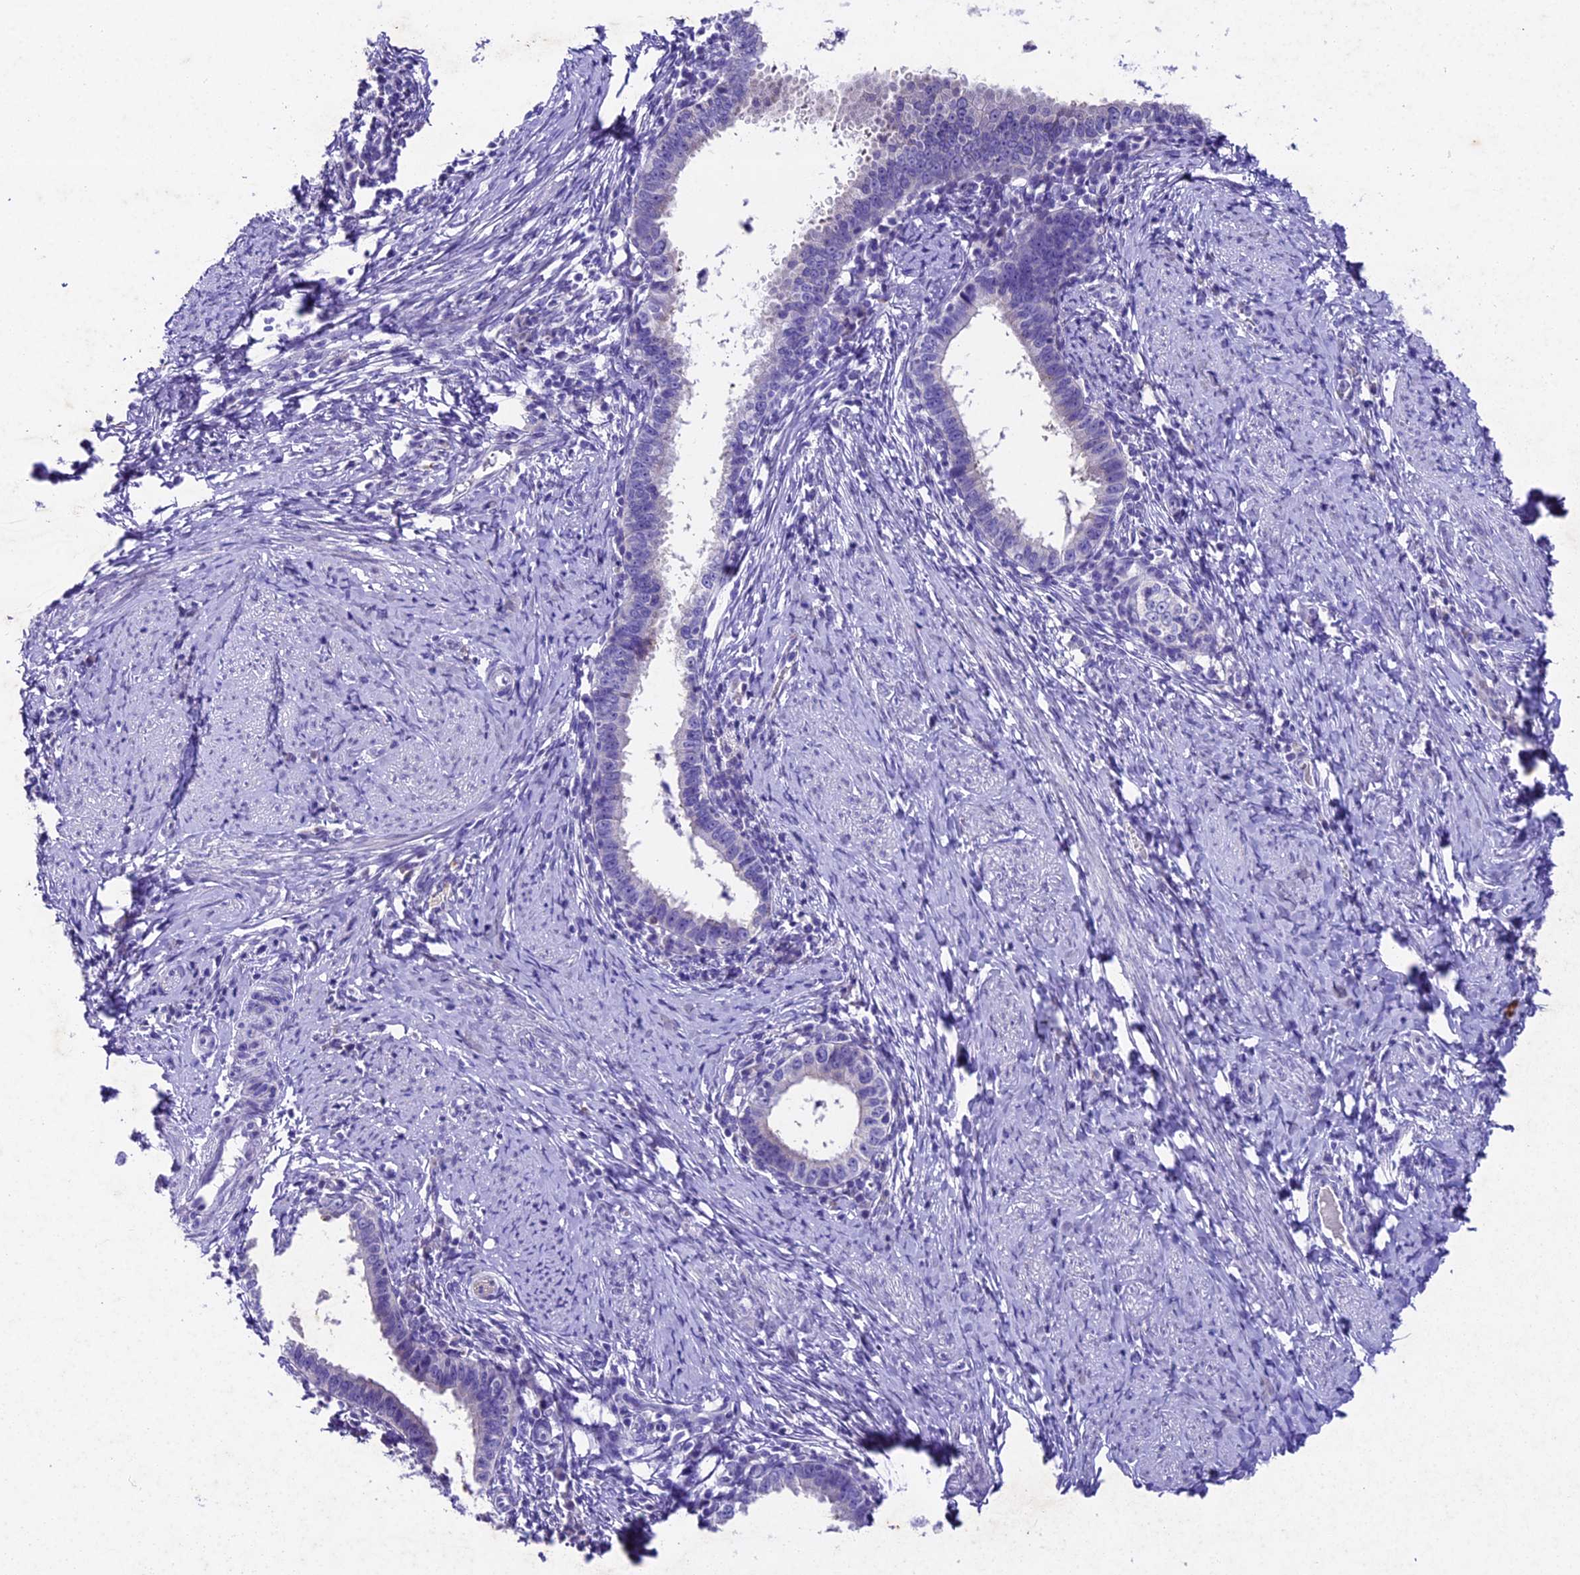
{"staining": {"intensity": "negative", "quantity": "none", "location": "none"}, "tissue": "cervical cancer", "cell_type": "Tumor cells", "image_type": "cancer", "snomed": [{"axis": "morphology", "description": "Adenocarcinoma, NOS"}, {"axis": "topography", "description": "Cervix"}], "caption": "Immunohistochemistry micrograph of neoplastic tissue: cervical adenocarcinoma stained with DAB demonstrates no significant protein expression in tumor cells. The staining is performed using DAB brown chromogen with nuclei counter-stained in using hematoxylin.", "gene": "IFT140", "patient": {"sex": "female", "age": 36}}